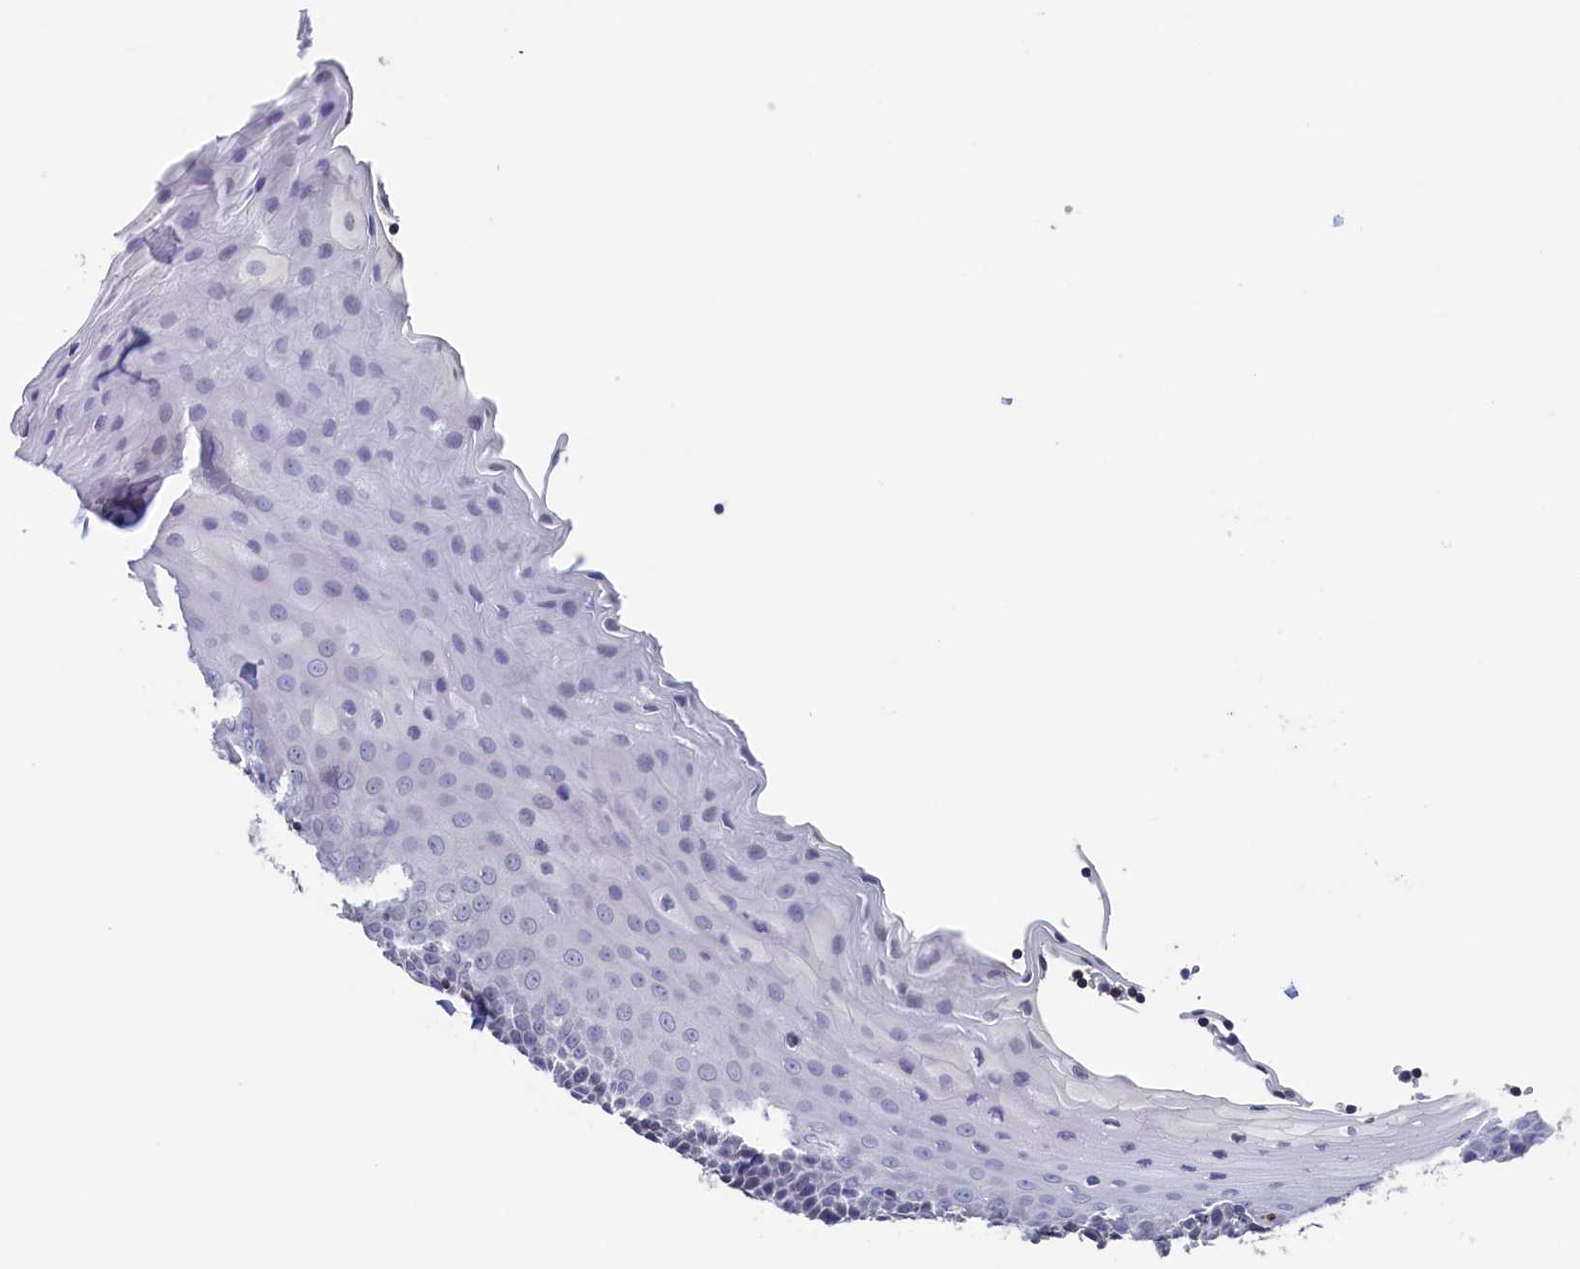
{"staining": {"intensity": "negative", "quantity": "none", "location": "none"}, "tissue": "tonsil", "cell_type": "Germinal center cells", "image_type": "normal", "snomed": [{"axis": "morphology", "description": "Normal tissue, NOS"}, {"axis": "topography", "description": "Tonsil"}], "caption": "Immunohistochemistry micrograph of benign tonsil stained for a protein (brown), which displays no staining in germinal center cells. The staining is performed using DAB brown chromogen with nuclei counter-stained in using hematoxylin.", "gene": "C11orf54", "patient": {"sex": "male", "age": 27}}